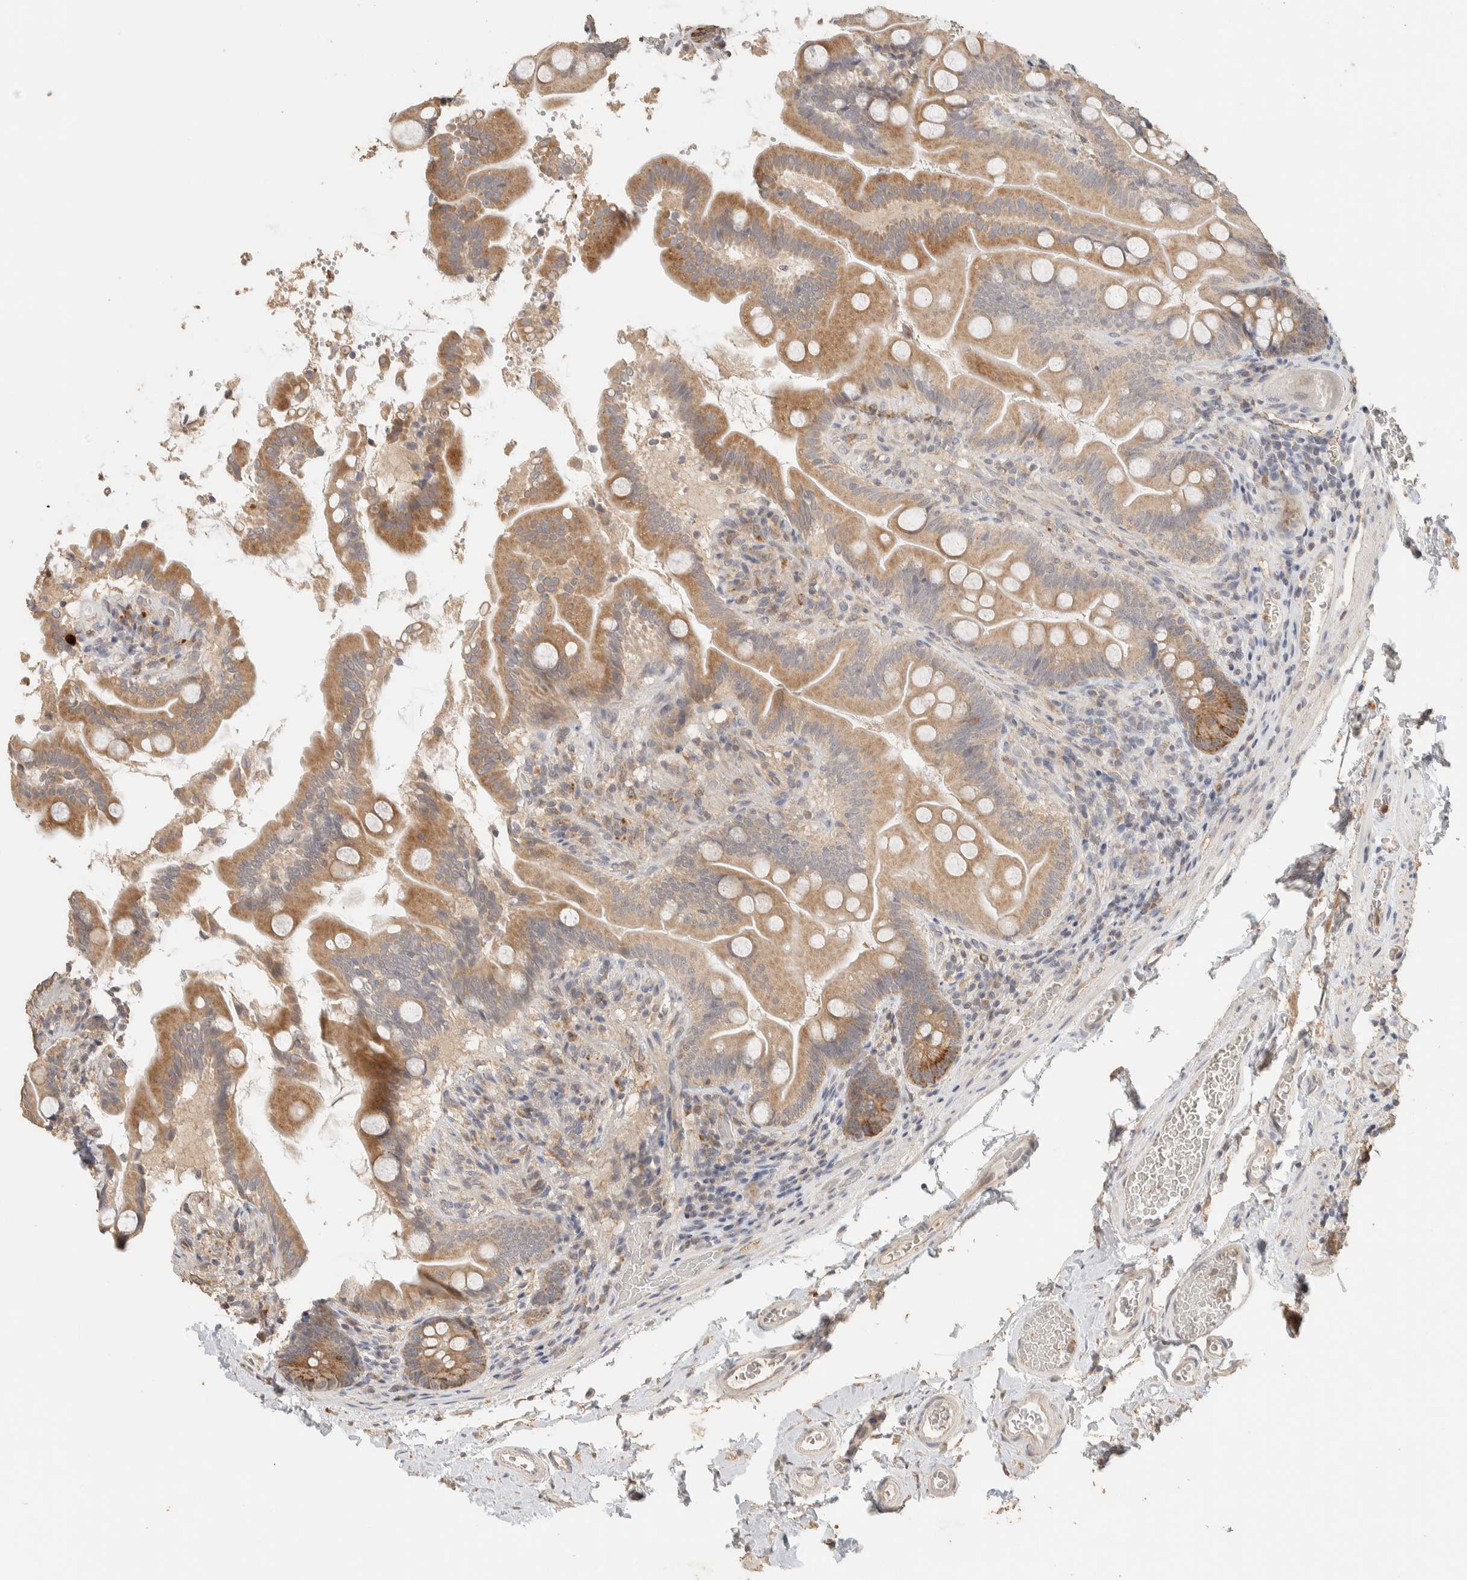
{"staining": {"intensity": "moderate", "quantity": ">75%", "location": "cytoplasmic/membranous"}, "tissue": "small intestine", "cell_type": "Glandular cells", "image_type": "normal", "snomed": [{"axis": "morphology", "description": "Normal tissue, NOS"}, {"axis": "topography", "description": "Small intestine"}], "caption": "Immunohistochemistry (IHC) micrograph of benign small intestine: small intestine stained using immunohistochemistry demonstrates medium levels of moderate protein expression localized specifically in the cytoplasmic/membranous of glandular cells, appearing as a cytoplasmic/membranous brown color.", "gene": "ITPA", "patient": {"sex": "female", "age": 56}}